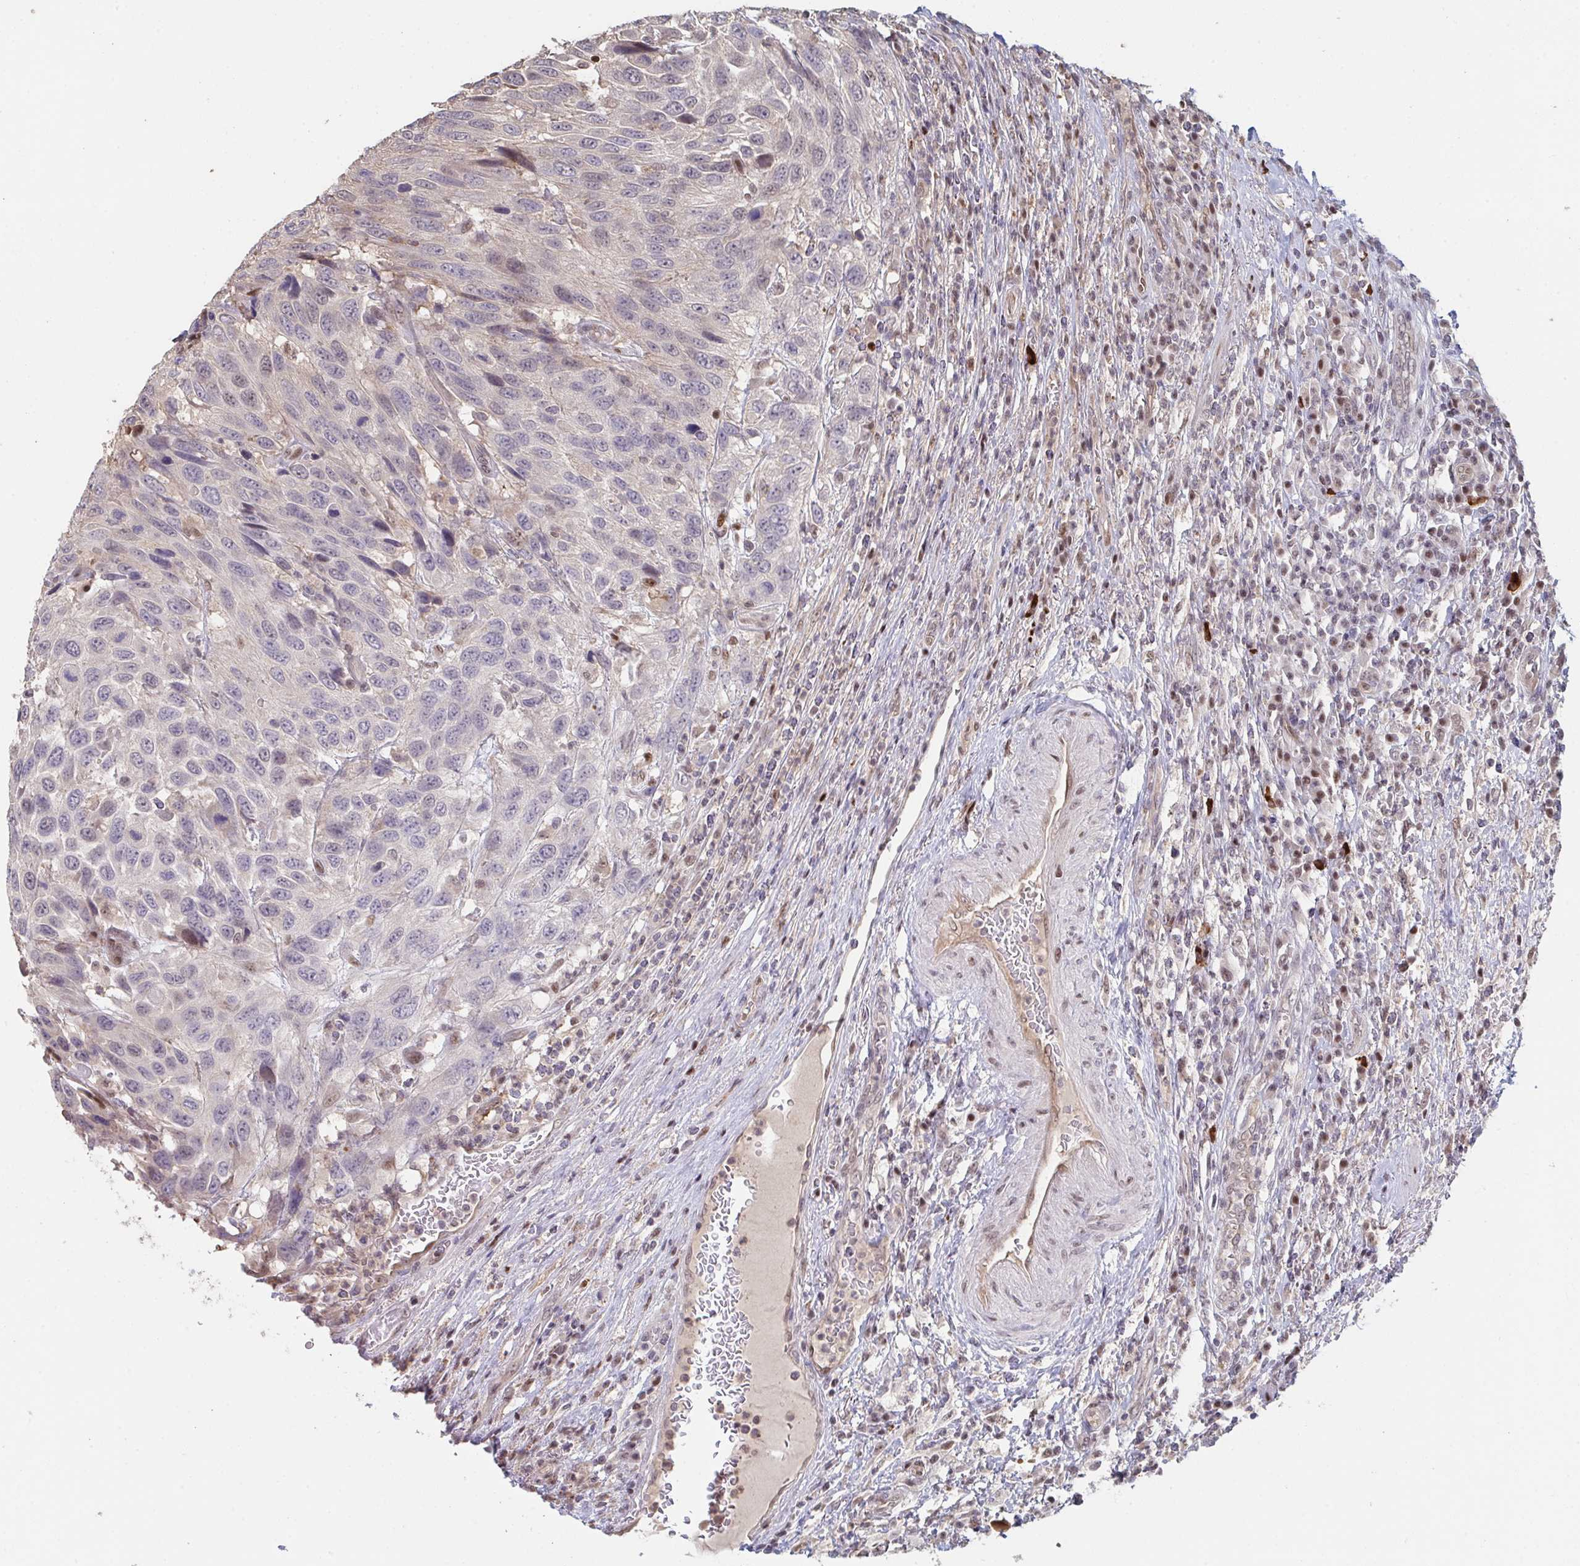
{"staining": {"intensity": "weak", "quantity": "<25%", "location": "cytoplasmic/membranous,nuclear"}, "tissue": "urothelial cancer", "cell_type": "Tumor cells", "image_type": "cancer", "snomed": [{"axis": "morphology", "description": "Urothelial carcinoma, High grade"}, {"axis": "topography", "description": "Urinary bladder"}], "caption": "The photomicrograph exhibits no significant expression in tumor cells of high-grade urothelial carcinoma.", "gene": "ACD", "patient": {"sex": "female", "age": 70}}